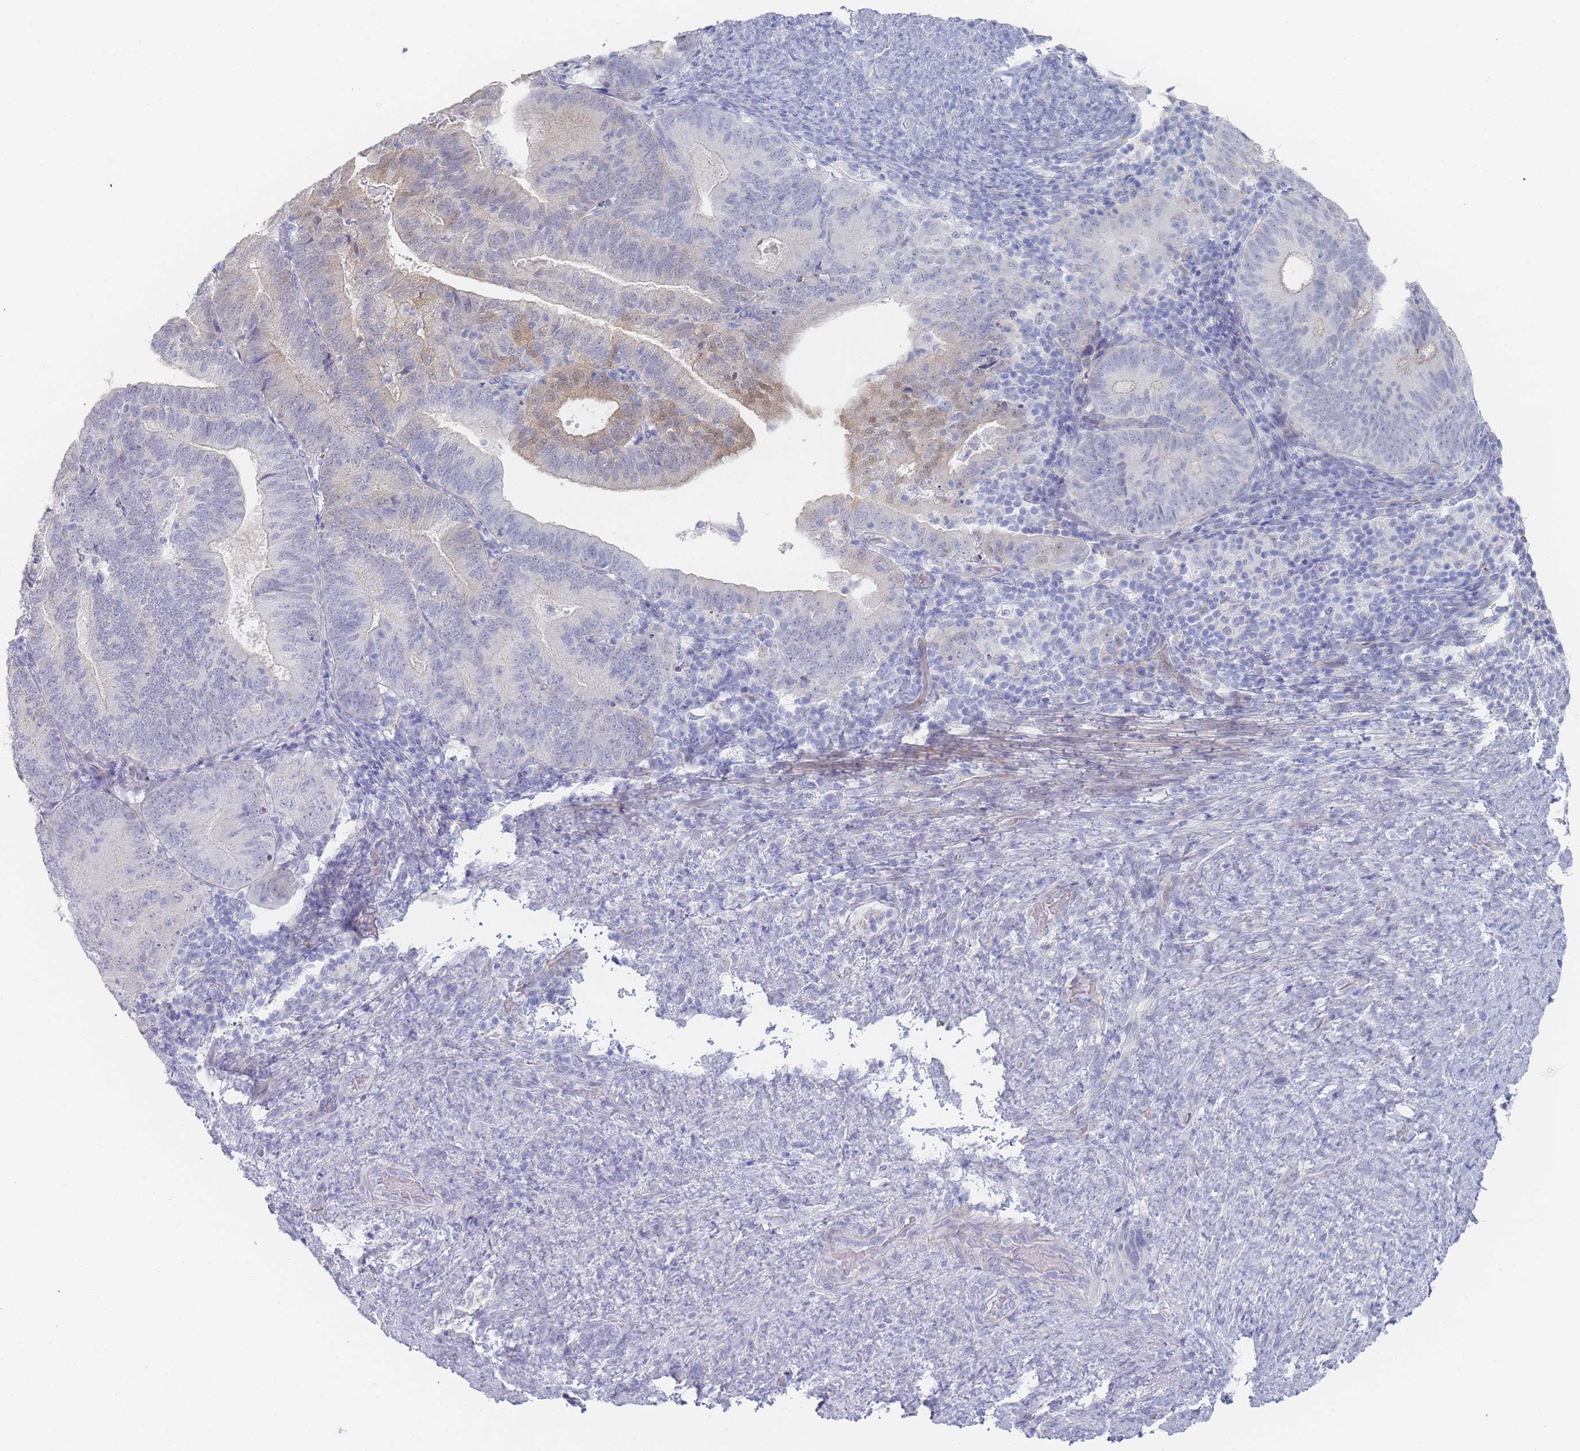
{"staining": {"intensity": "weak", "quantity": "25%-75%", "location": "cytoplasmic/membranous"}, "tissue": "endometrial cancer", "cell_type": "Tumor cells", "image_type": "cancer", "snomed": [{"axis": "morphology", "description": "Adenocarcinoma, NOS"}, {"axis": "topography", "description": "Endometrium"}], "caption": "High-magnification brightfield microscopy of adenocarcinoma (endometrial) stained with DAB (3,3'-diaminobenzidine) (brown) and counterstained with hematoxylin (blue). tumor cells exhibit weak cytoplasmic/membranous positivity is present in approximately25%-75% of cells. The staining is performed using DAB brown chromogen to label protein expression. The nuclei are counter-stained blue using hematoxylin.", "gene": "IMPG1", "patient": {"sex": "female", "age": 70}}